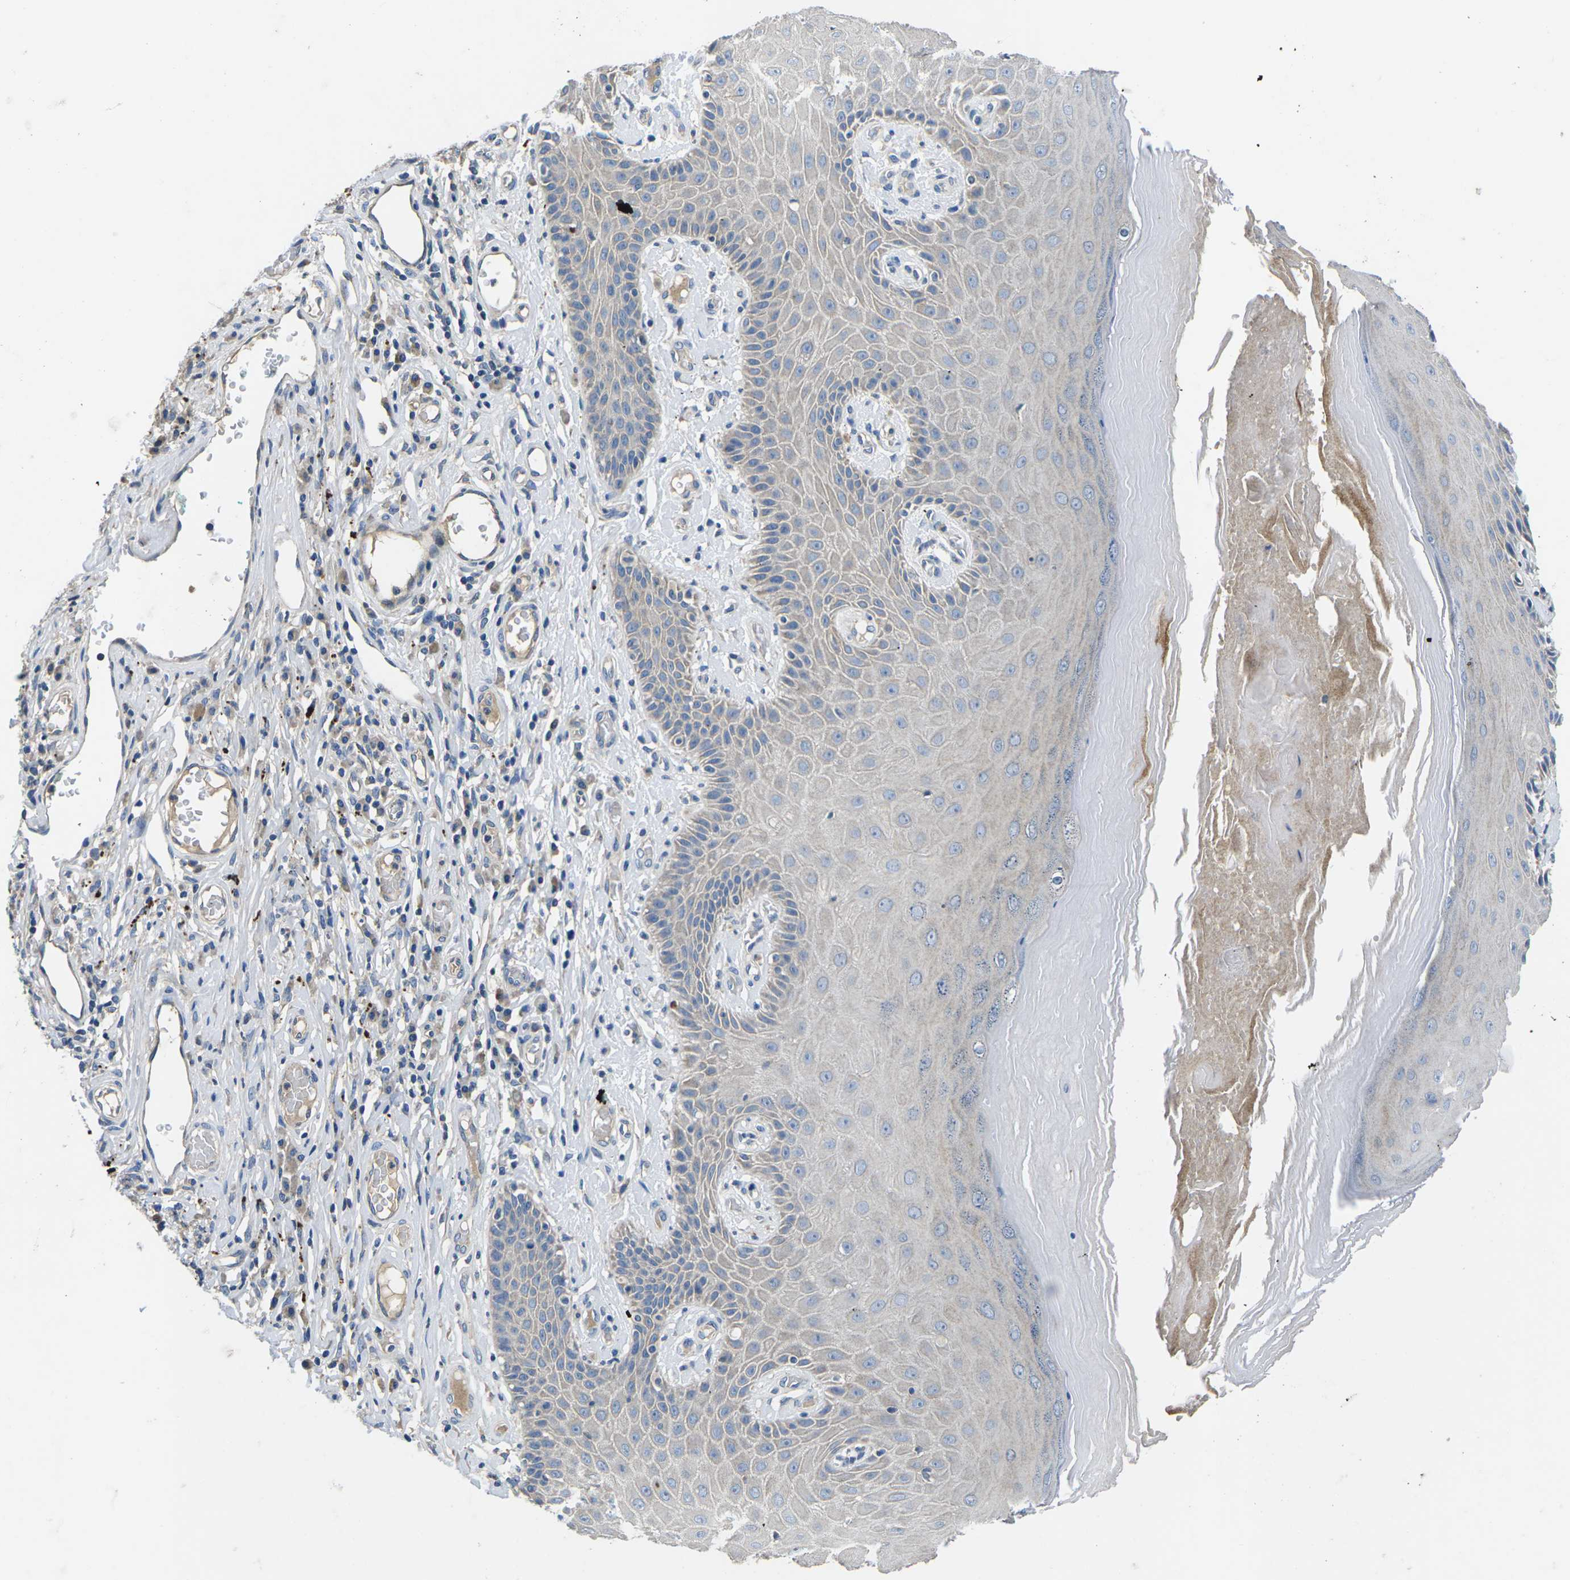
{"staining": {"intensity": "weak", "quantity": "<25%", "location": "cytoplasmic/membranous"}, "tissue": "skin", "cell_type": "Epidermal cells", "image_type": "normal", "snomed": [{"axis": "morphology", "description": "Normal tissue, NOS"}, {"axis": "topography", "description": "Vulva"}], "caption": "The histopathology image demonstrates no significant positivity in epidermal cells of skin.", "gene": "PDCD6IP", "patient": {"sex": "female", "age": 73}}